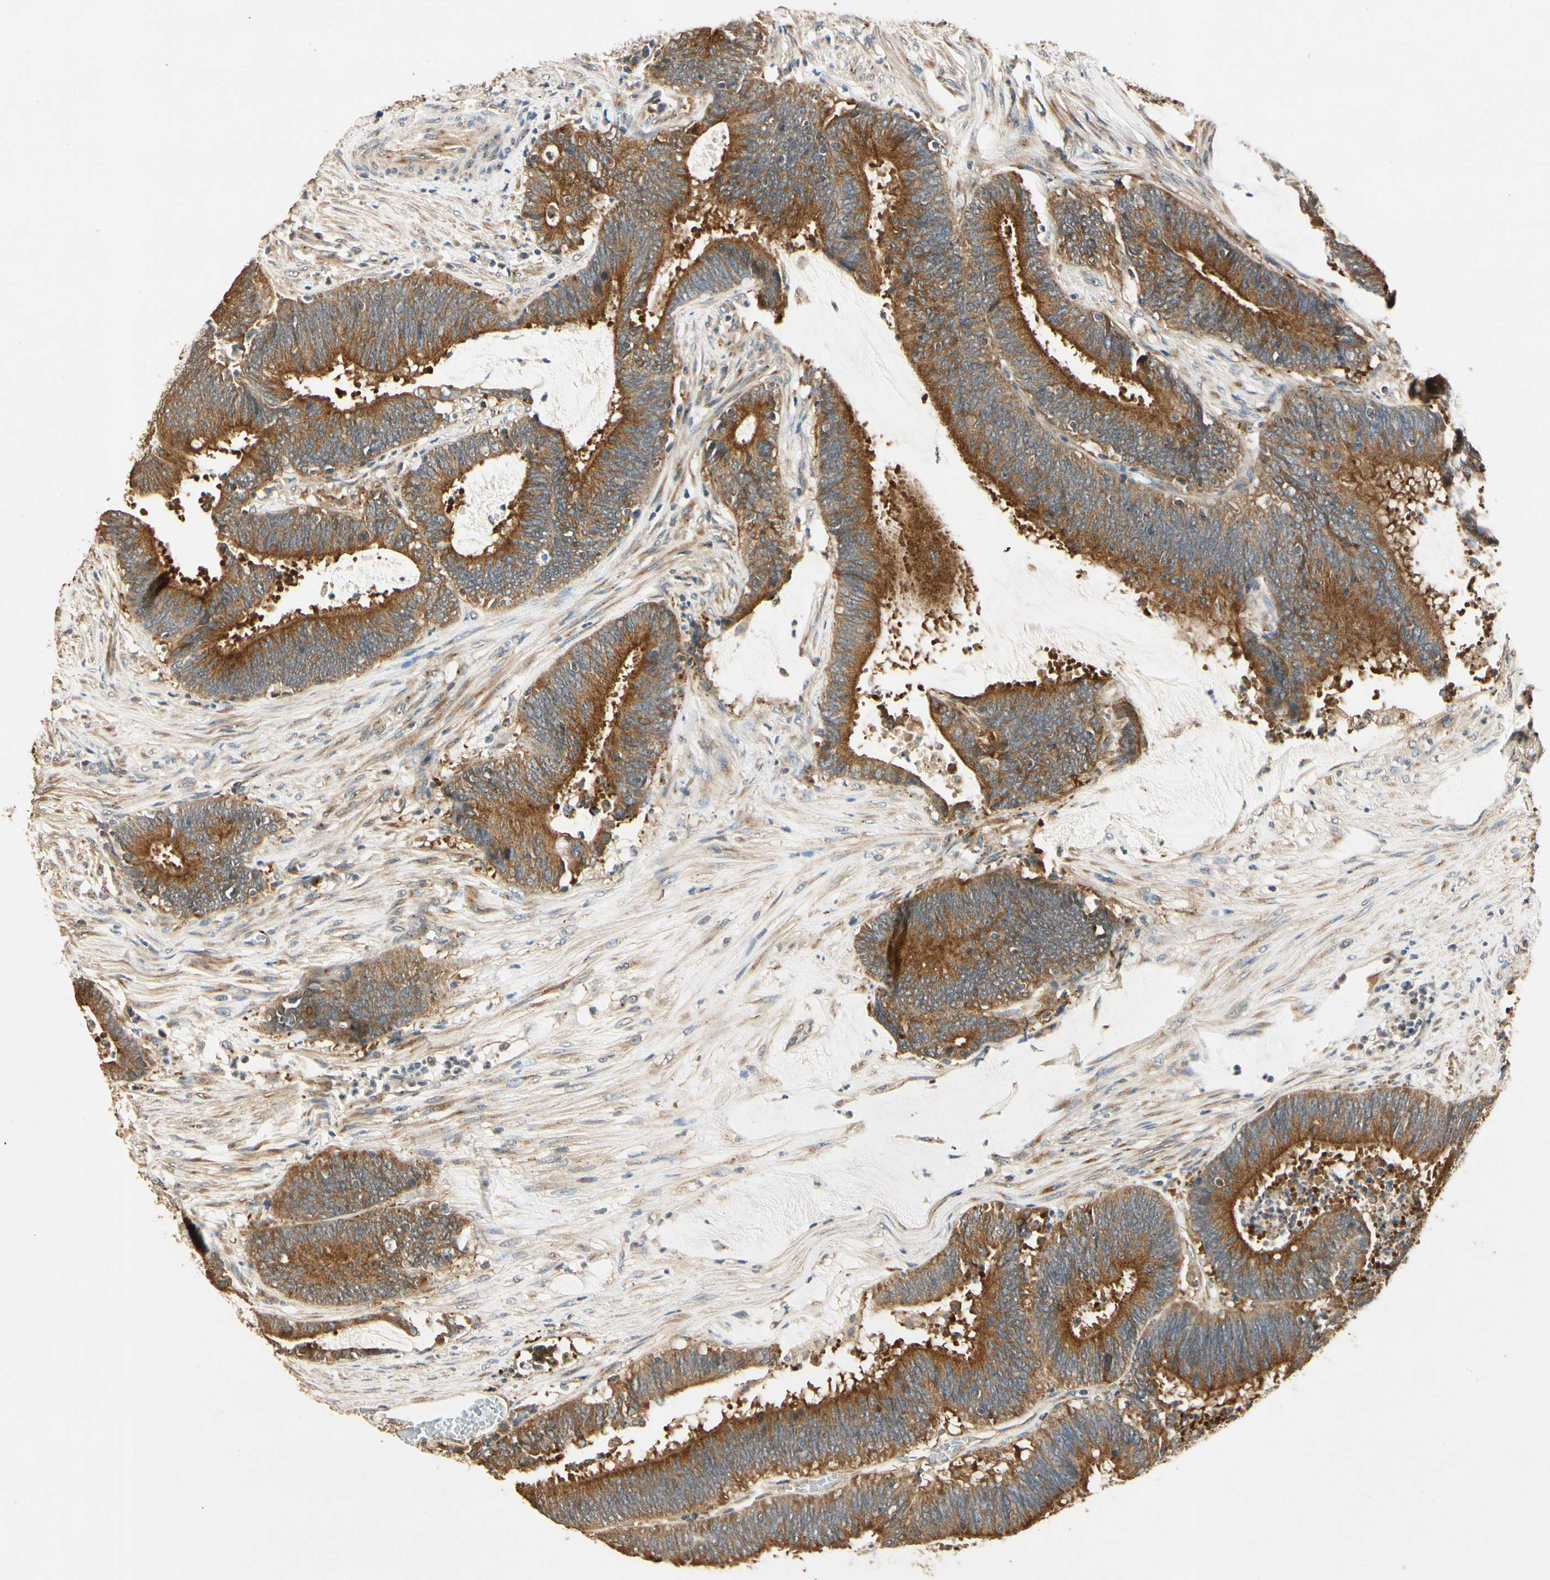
{"staining": {"intensity": "strong", "quantity": ">75%", "location": "cytoplasmic/membranous"}, "tissue": "colorectal cancer", "cell_type": "Tumor cells", "image_type": "cancer", "snomed": [{"axis": "morphology", "description": "Adenocarcinoma, NOS"}, {"axis": "topography", "description": "Rectum"}], "caption": "A micrograph of colorectal cancer (adenocarcinoma) stained for a protein shows strong cytoplasmic/membranous brown staining in tumor cells.", "gene": "AKAP9", "patient": {"sex": "female", "age": 66}}